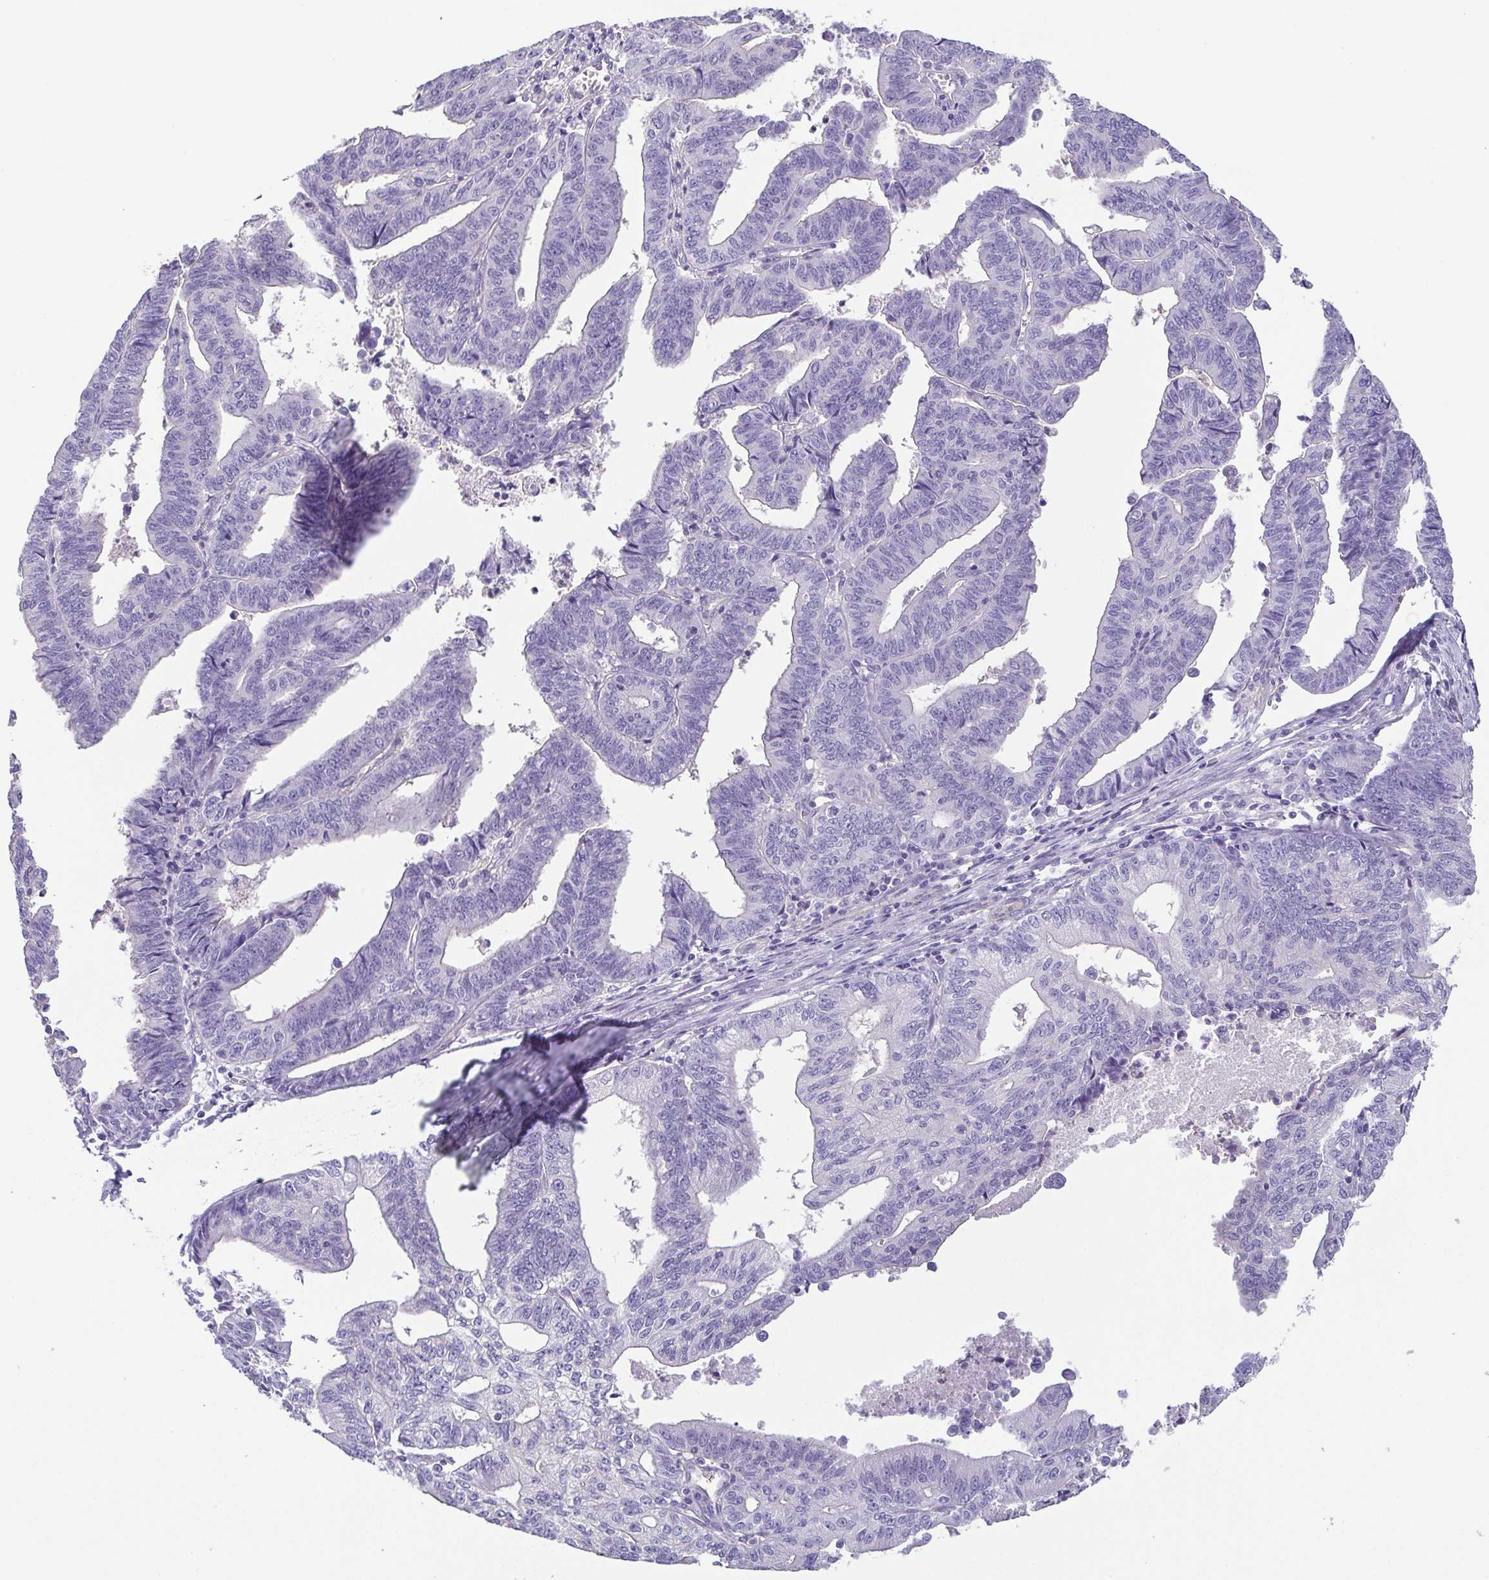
{"staining": {"intensity": "negative", "quantity": "none", "location": "none"}, "tissue": "endometrial cancer", "cell_type": "Tumor cells", "image_type": "cancer", "snomed": [{"axis": "morphology", "description": "Adenocarcinoma, NOS"}, {"axis": "topography", "description": "Endometrium"}], "caption": "There is no significant expression in tumor cells of endometrial cancer. Brightfield microscopy of immunohistochemistry (IHC) stained with DAB (3,3'-diaminobenzidine) (brown) and hematoxylin (blue), captured at high magnification.", "gene": "MYL6", "patient": {"sex": "female", "age": 65}}